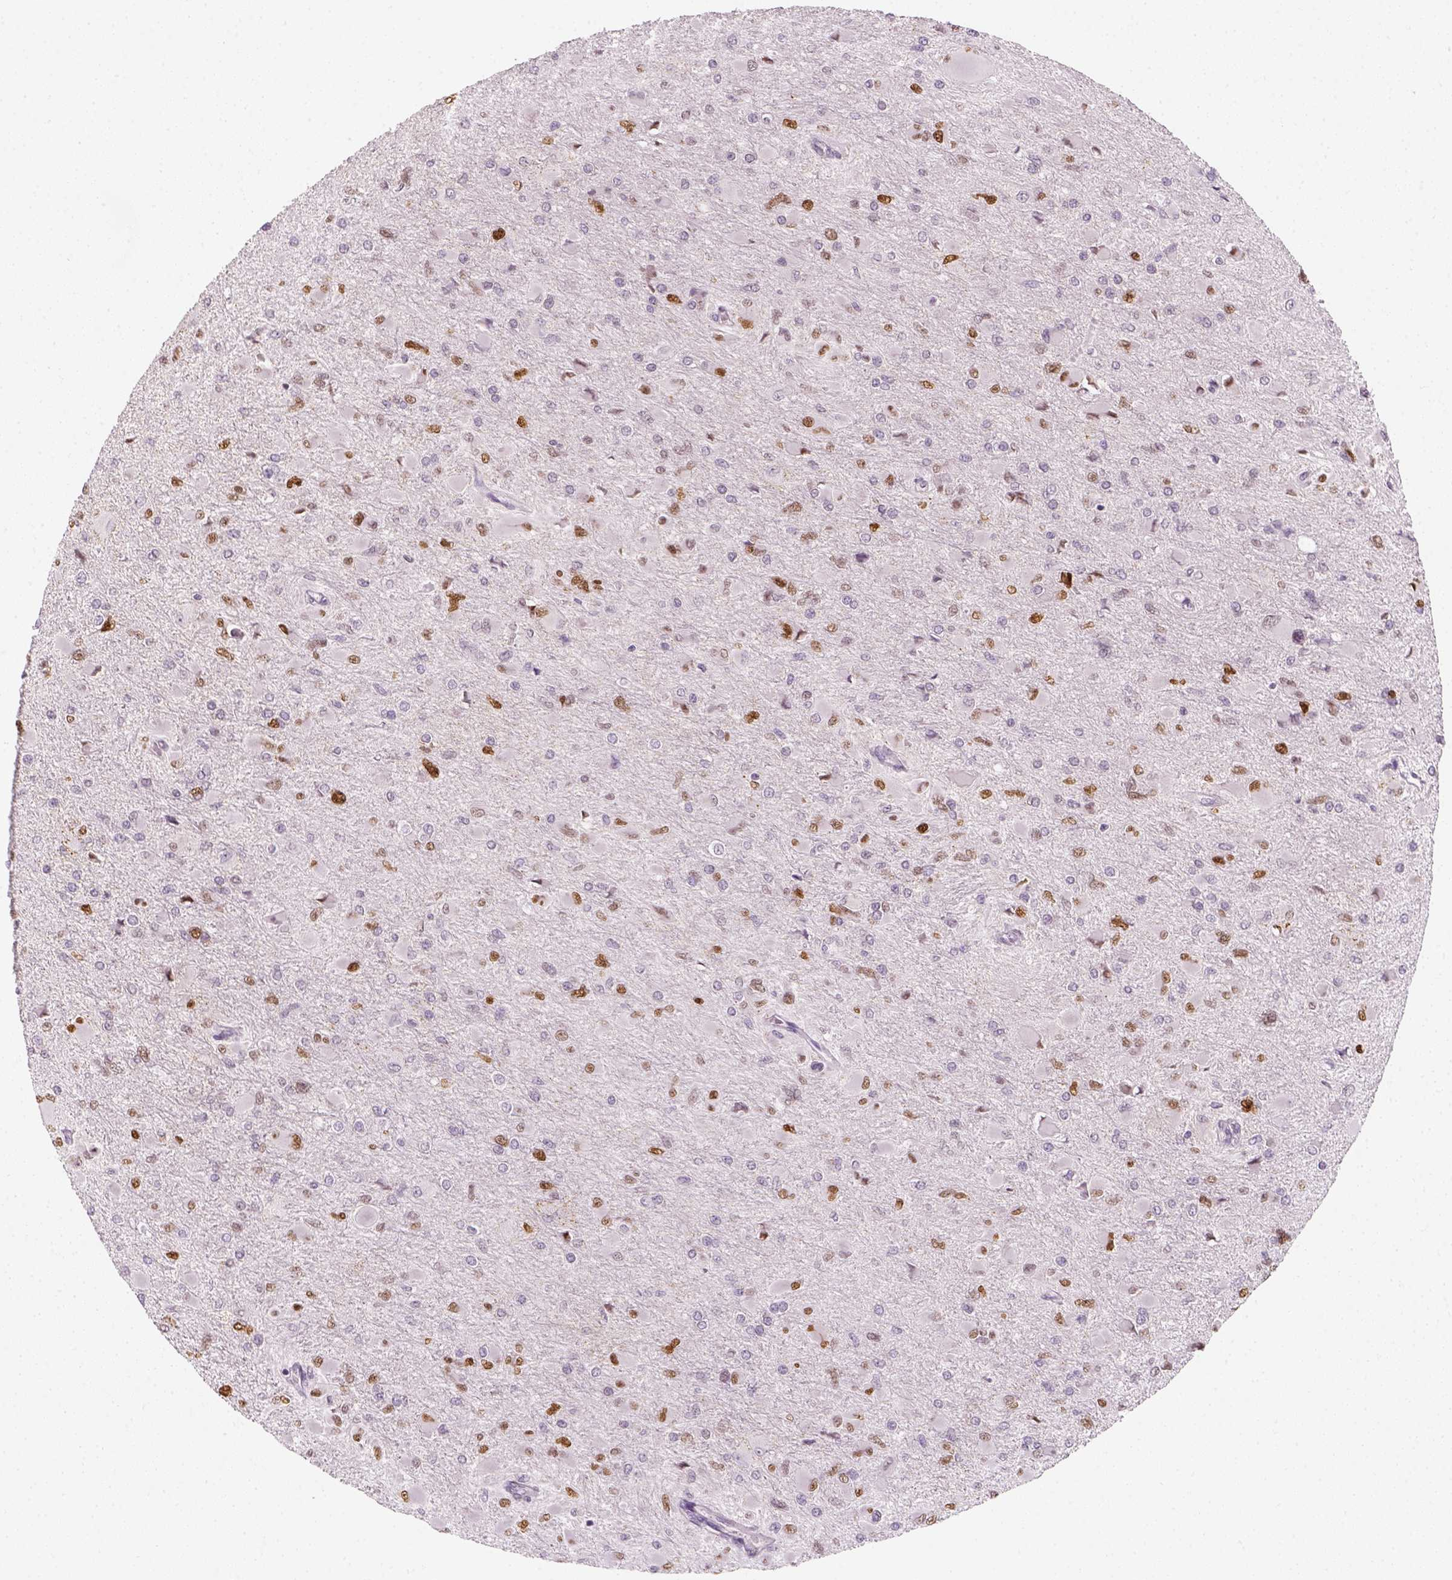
{"staining": {"intensity": "moderate", "quantity": "25%-75%", "location": "nuclear"}, "tissue": "glioma", "cell_type": "Tumor cells", "image_type": "cancer", "snomed": [{"axis": "morphology", "description": "Glioma, malignant, High grade"}, {"axis": "topography", "description": "Cerebral cortex"}], "caption": "Glioma was stained to show a protein in brown. There is medium levels of moderate nuclear staining in approximately 25%-75% of tumor cells.", "gene": "TP53", "patient": {"sex": "female", "age": 36}}